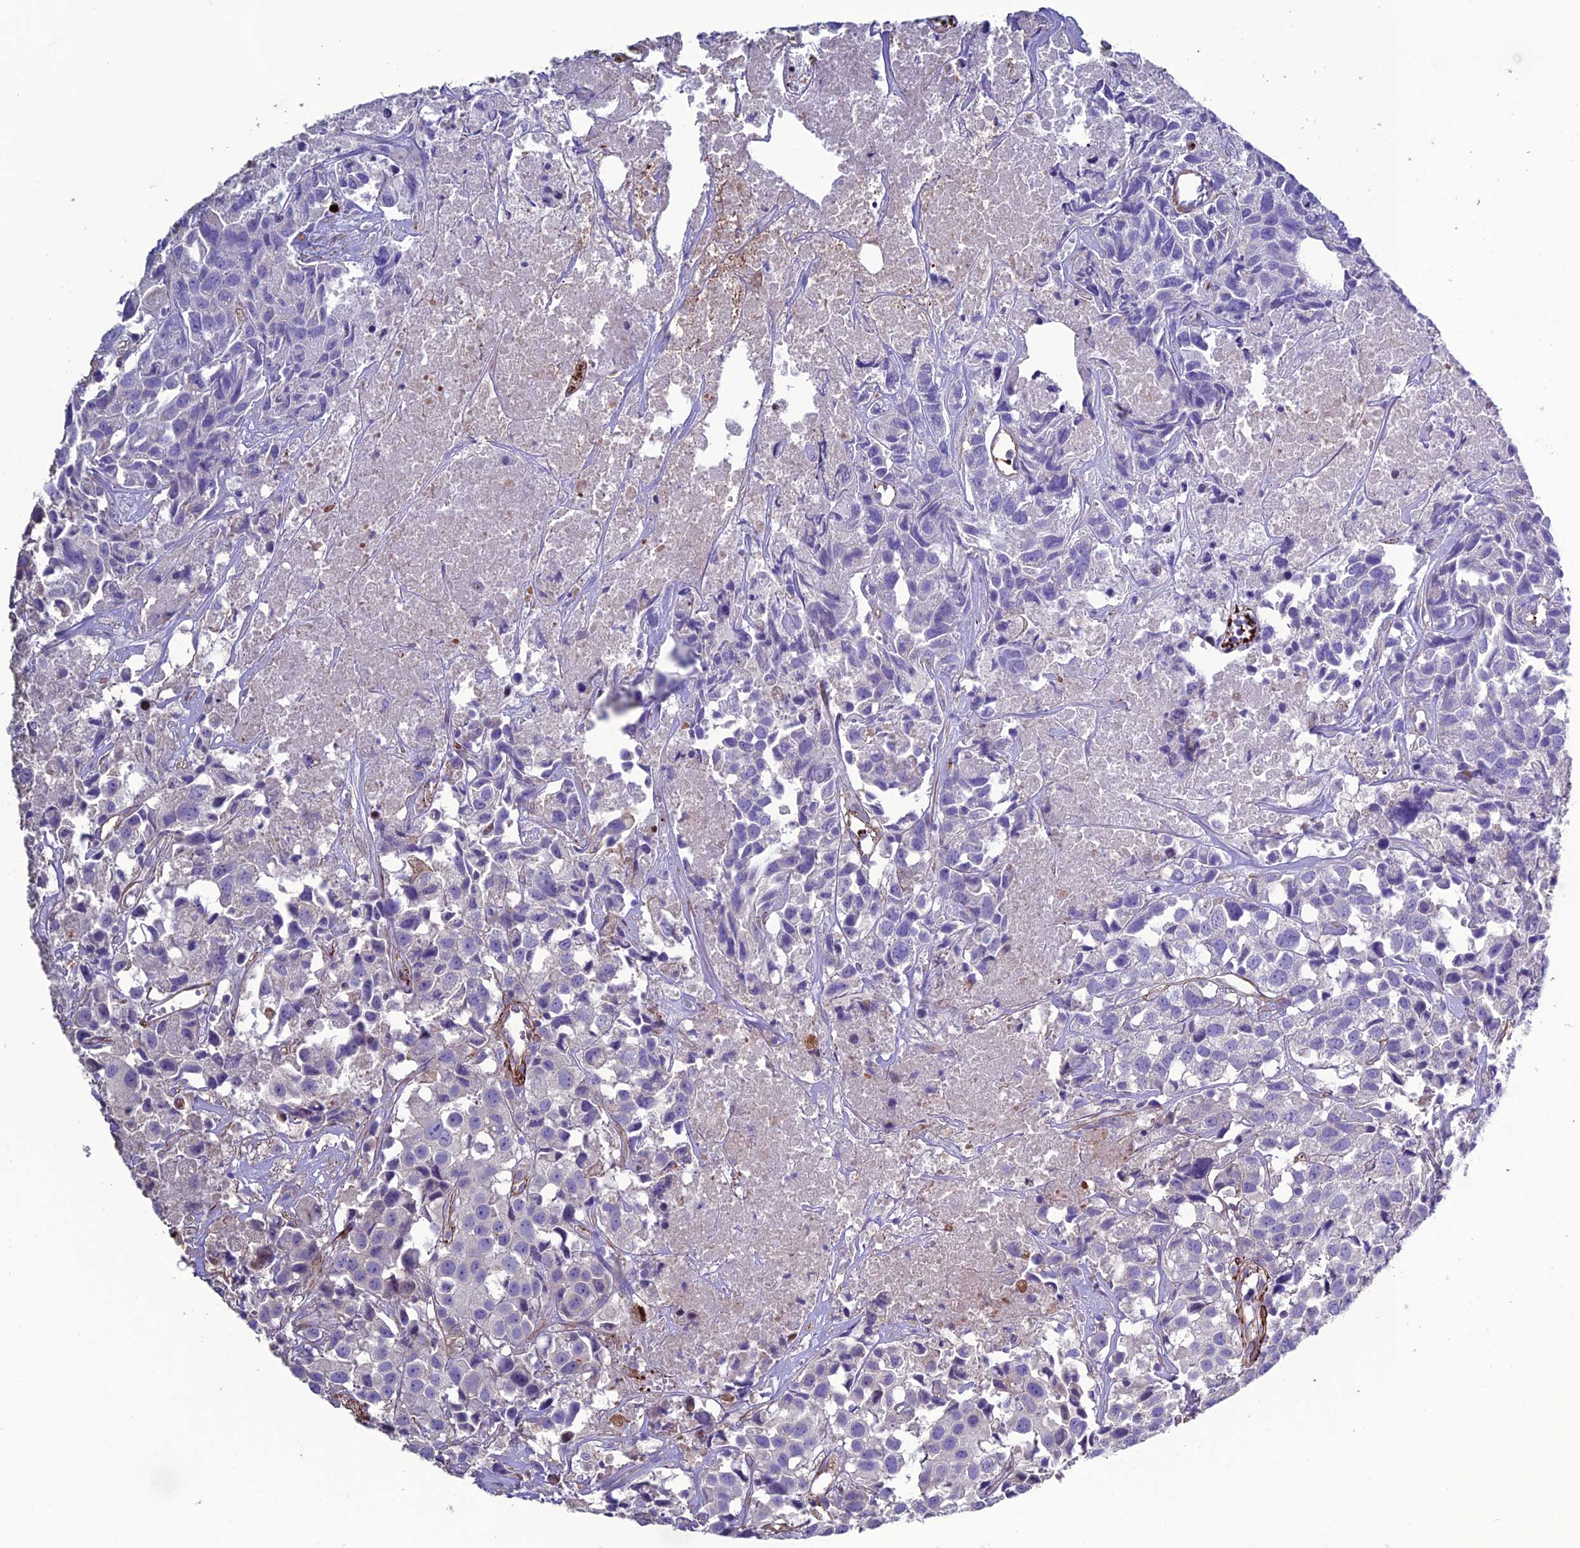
{"staining": {"intensity": "negative", "quantity": "none", "location": "none"}, "tissue": "urothelial cancer", "cell_type": "Tumor cells", "image_type": "cancer", "snomed": [{"axis": "morphology", "description": "Urothelial carcinoma, High grade"}, {"axis": "topography", "description": "Urinary bladder"}], "caption": "High-grade urothelial carcinoma stained for a protein using IHC exhibits no positivity tumor cells.", "gene": "REX1BD", "patient": {"sex": "female", "age": 75}}